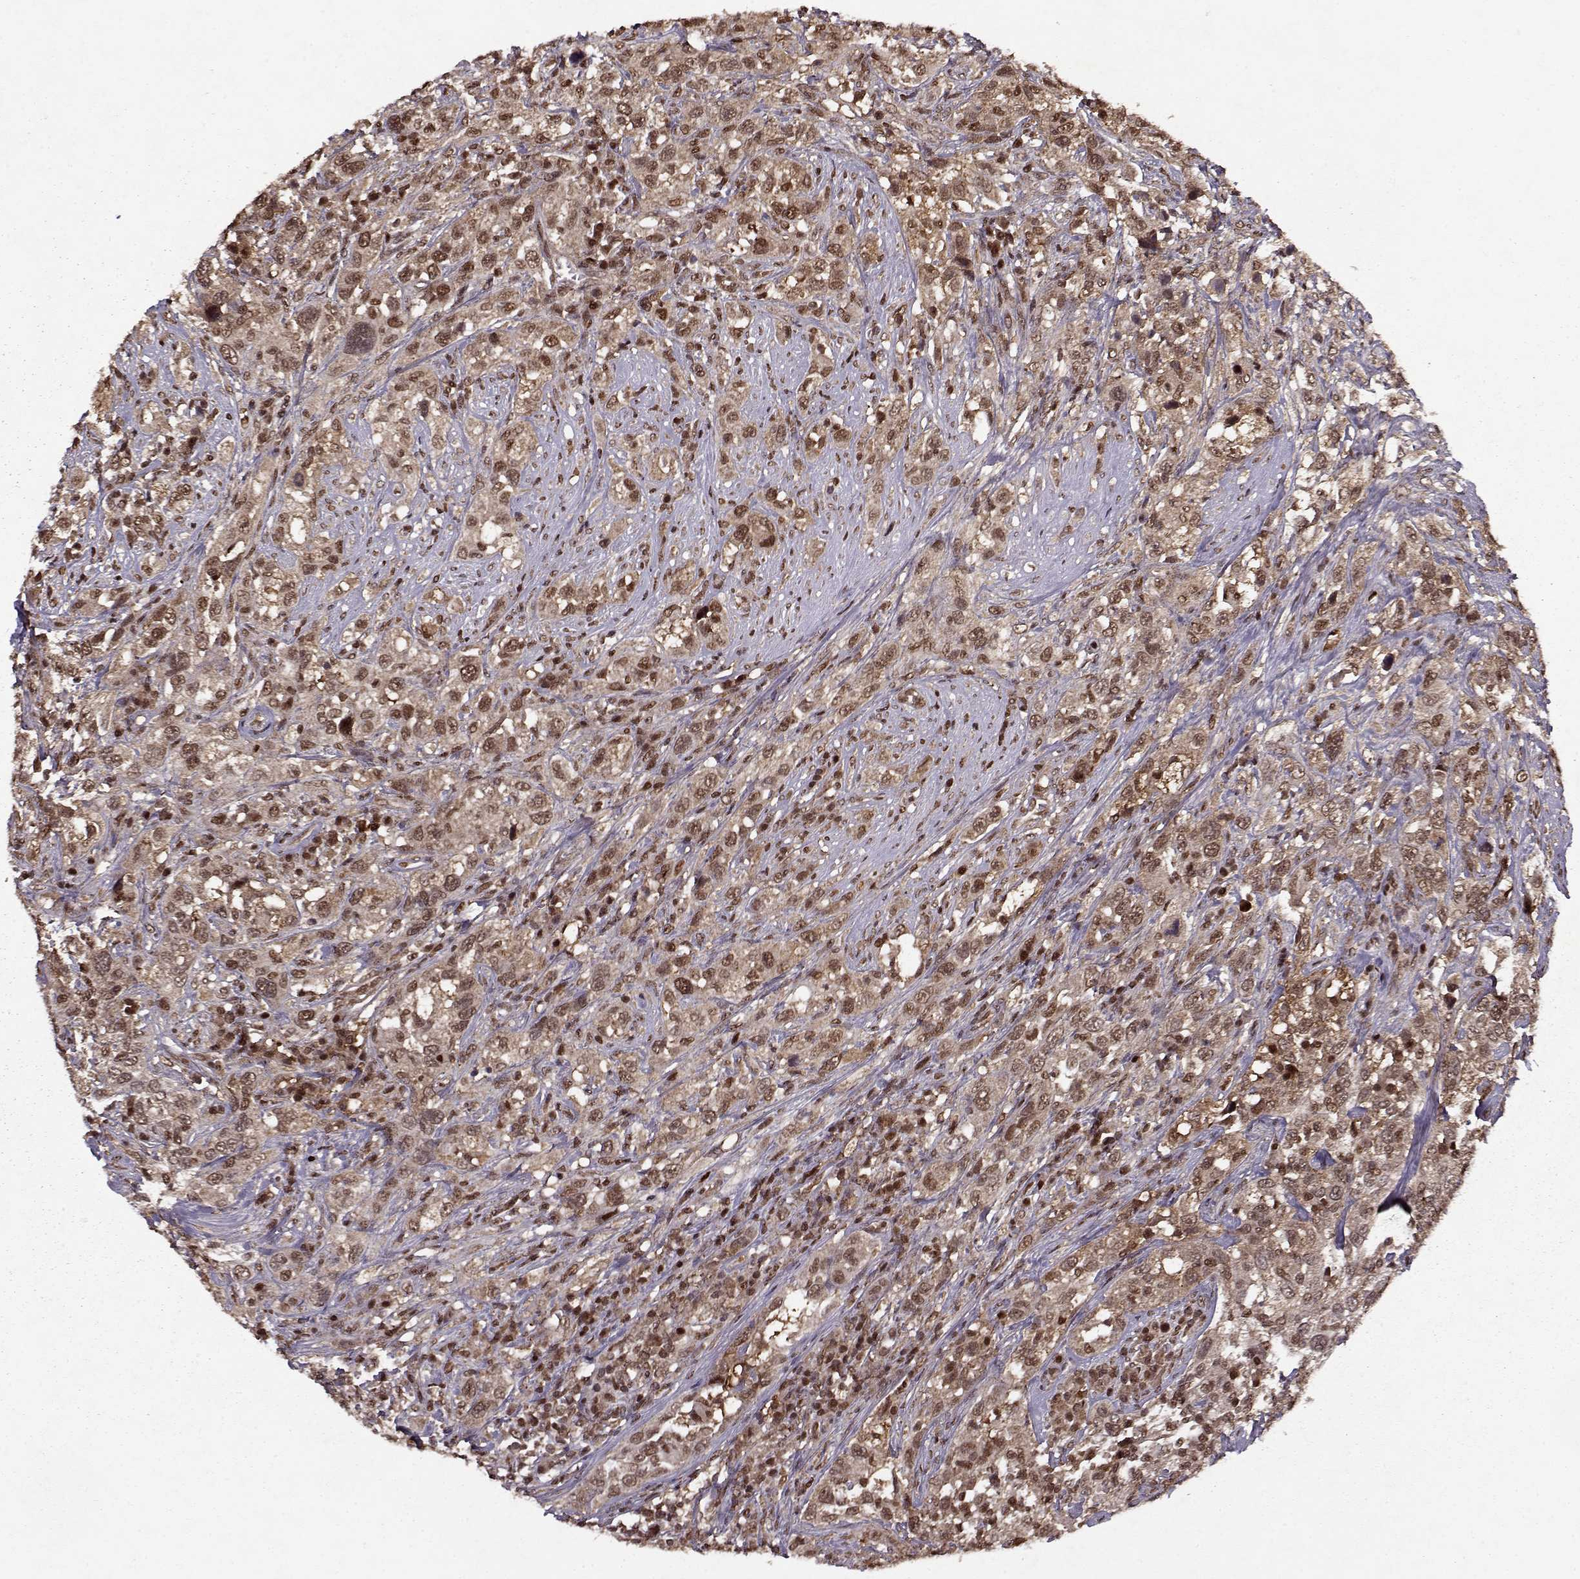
{"staining": {"intensity": "moderate", "quantity": ">75%", "location": "cytoplasmic/membranous,nuclear"}, "tissue": "urothelial cancer", "cell_type": "Tumor cells", "image_type": "cancer", "snomed": [{"axis": "morphology", "description": "Urothelial carcinoma, NOS"}, {"axis": "morphology", "description": "Urothelial carcinoma, High grade"}, {"axis": "topography", "description": "Urinary bladder"}], "caption": "Tumor cells exhibit medium levels of moderate cytoplasmic/membranous and nuclear positivity in approximately >75% of cells in human transitional cell carcinoma. The staining was performed using DAB (3,3'-diaminobenzidine), with brown indicating positive protein expression. Nuclei are stained blue with hematoxylin.", "gene": "PSMA7", "patient": {"sex": "female", "age": 64}}